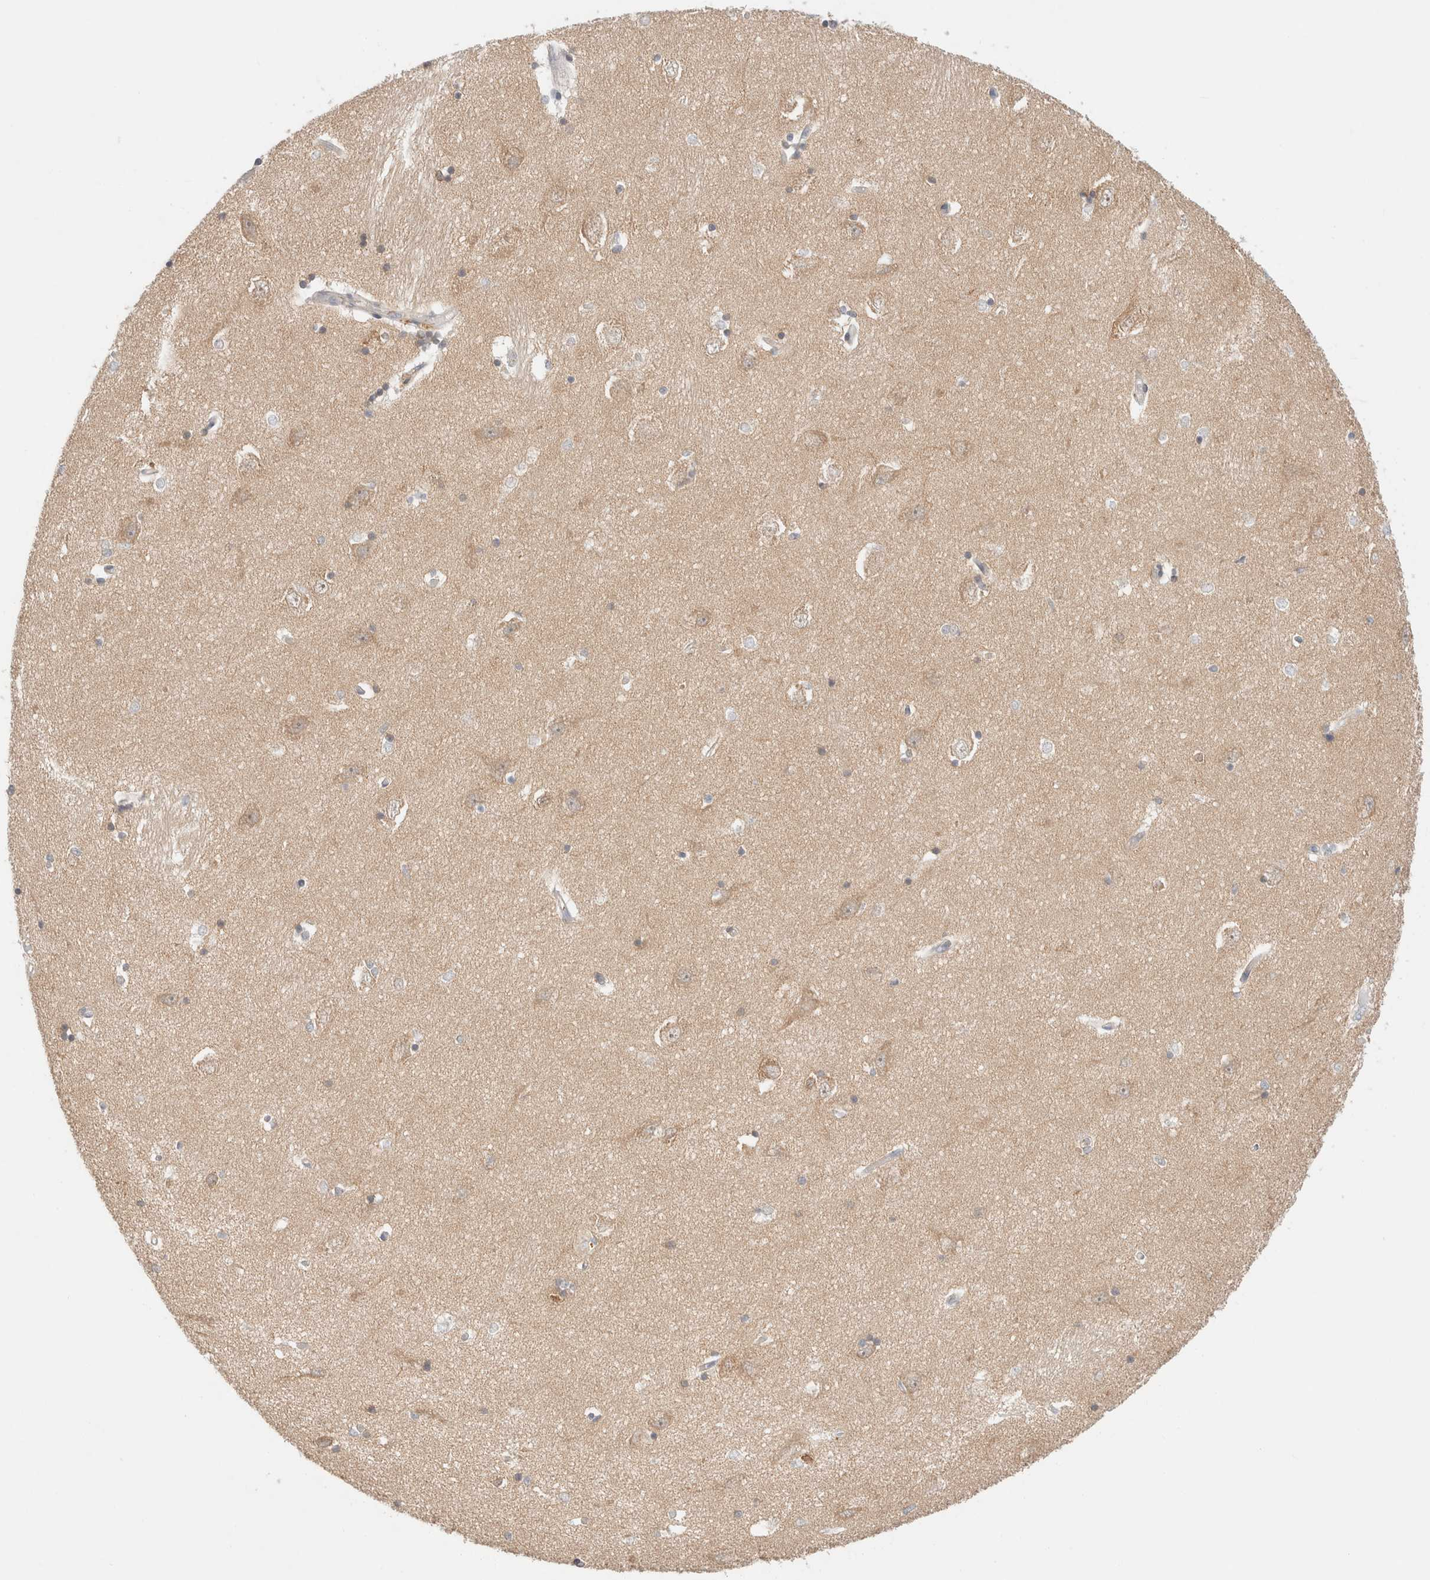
{"staining": {"intensity": "negative", "quantity": "none", "location": "none"}, "tissue": "hippocampus", "cell_type": "Glial cells", "image_type": "normal", "snomed": [{"axis": "morphology", "description": "Normal tissue, NOS"}, {"axis": "topography", "description": "Hippocampus"}], "caption": "Micrograph shows no significant protein staining in glial cells of normal hippocampus. (Brightfield microscopy of DAB immunohistochemistry at high magnification).", "gene": "MARK3", "patient": {"sex": "male", "age": 45}}